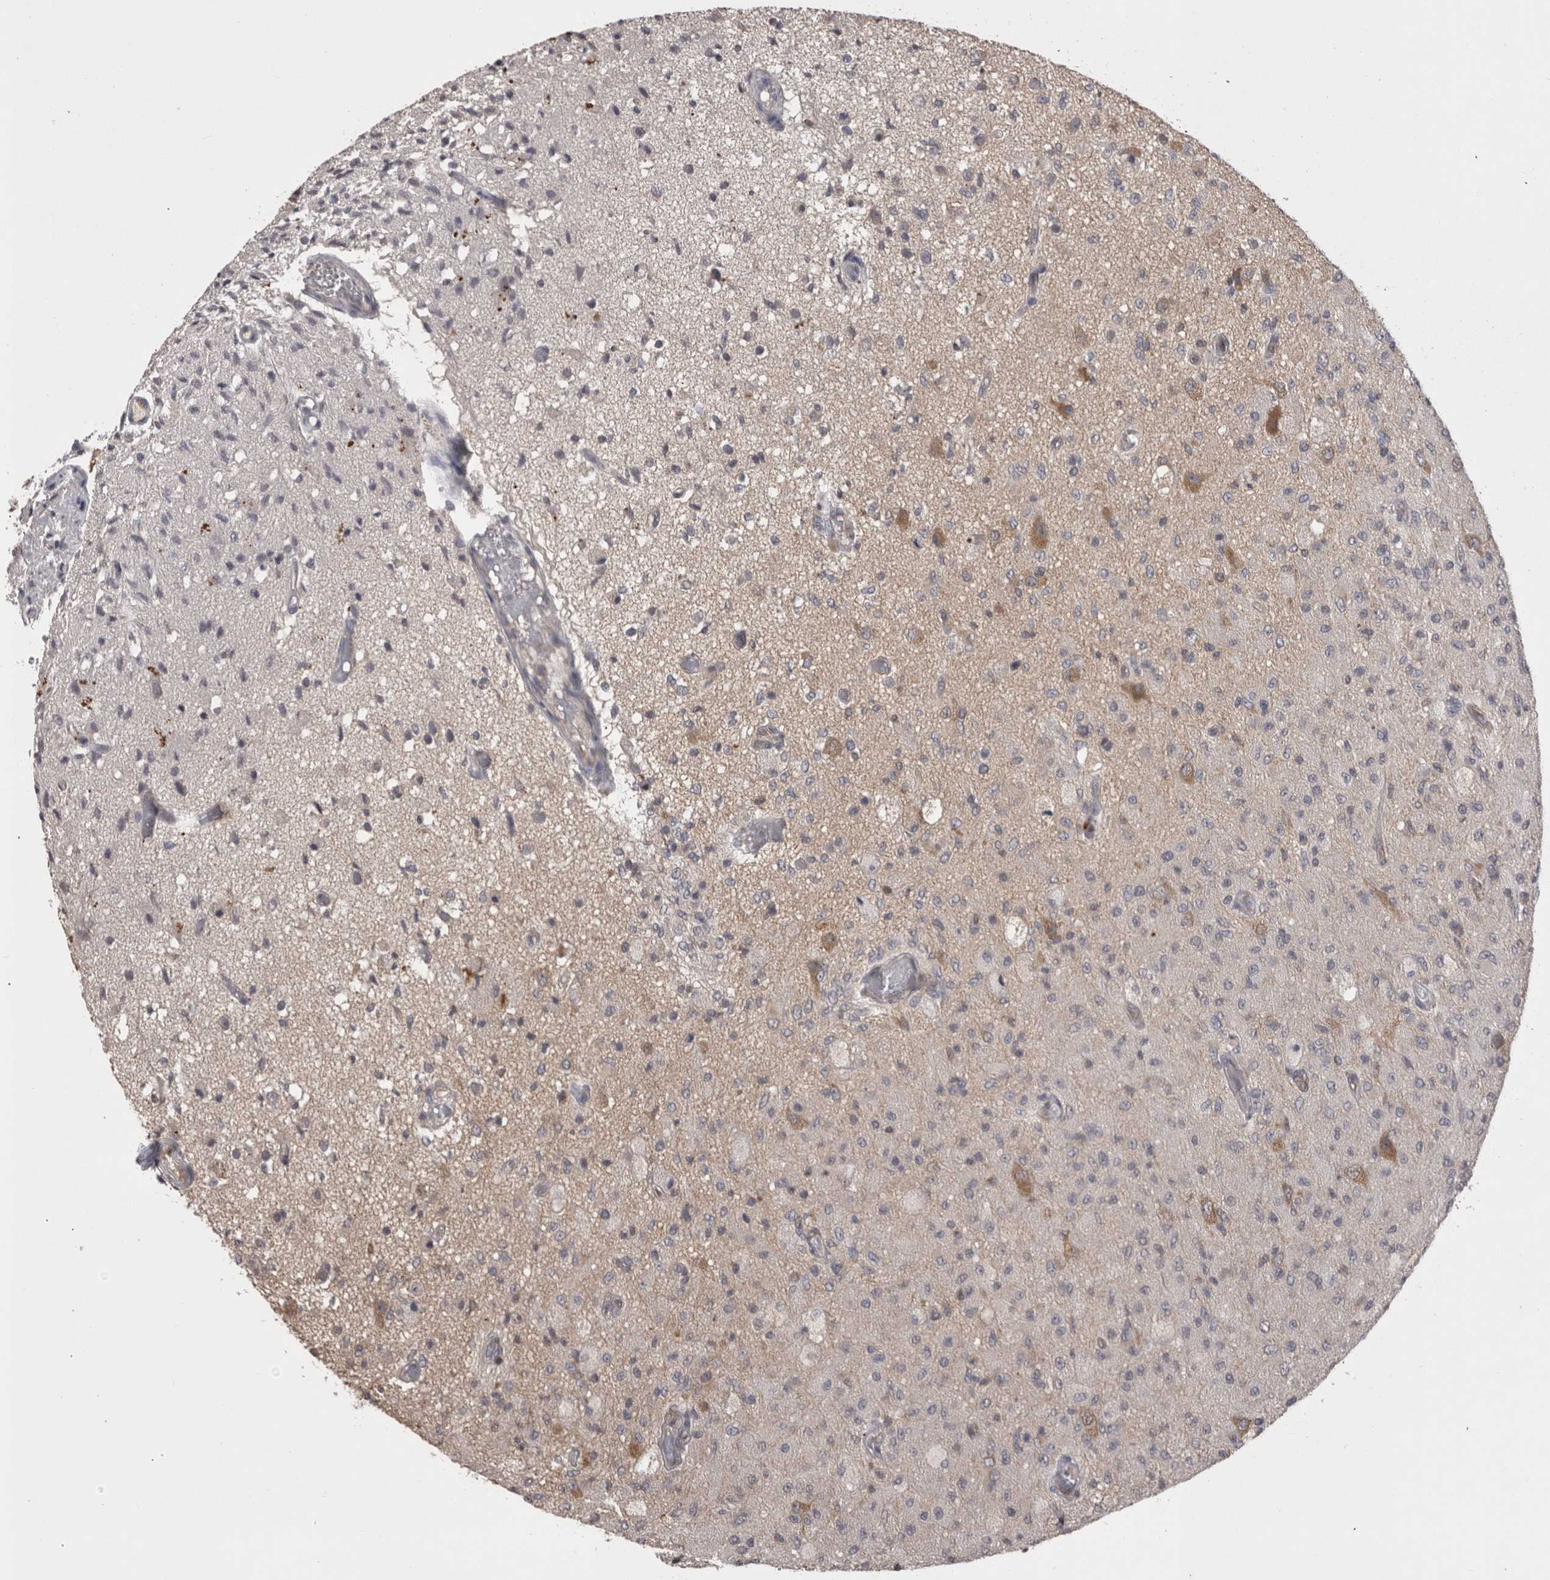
{"staining": {"intensity": "negative", "quantity": "none", "location": "none"}, "tissue": "glioma", "cell_type": "Tumor cells", "image_type": "cancer", "snomed": [{"axis": "morphology", "description": "Normal tissue, NOS"}, {"axis": "morphology", "description": "Glioma, malignant, High grade"}, {"axis": "topography", "description": "Cerebral cortex"}], "caption": "Protein analysis of malignant glioma (high-grade) shows no significant expression in tumor cells. (DAB (3,3'-diaminobenzidine) immunohistochemistry, high magnification).", "gene": "PREP", "patient": {"sex": "male", "age": 77}}